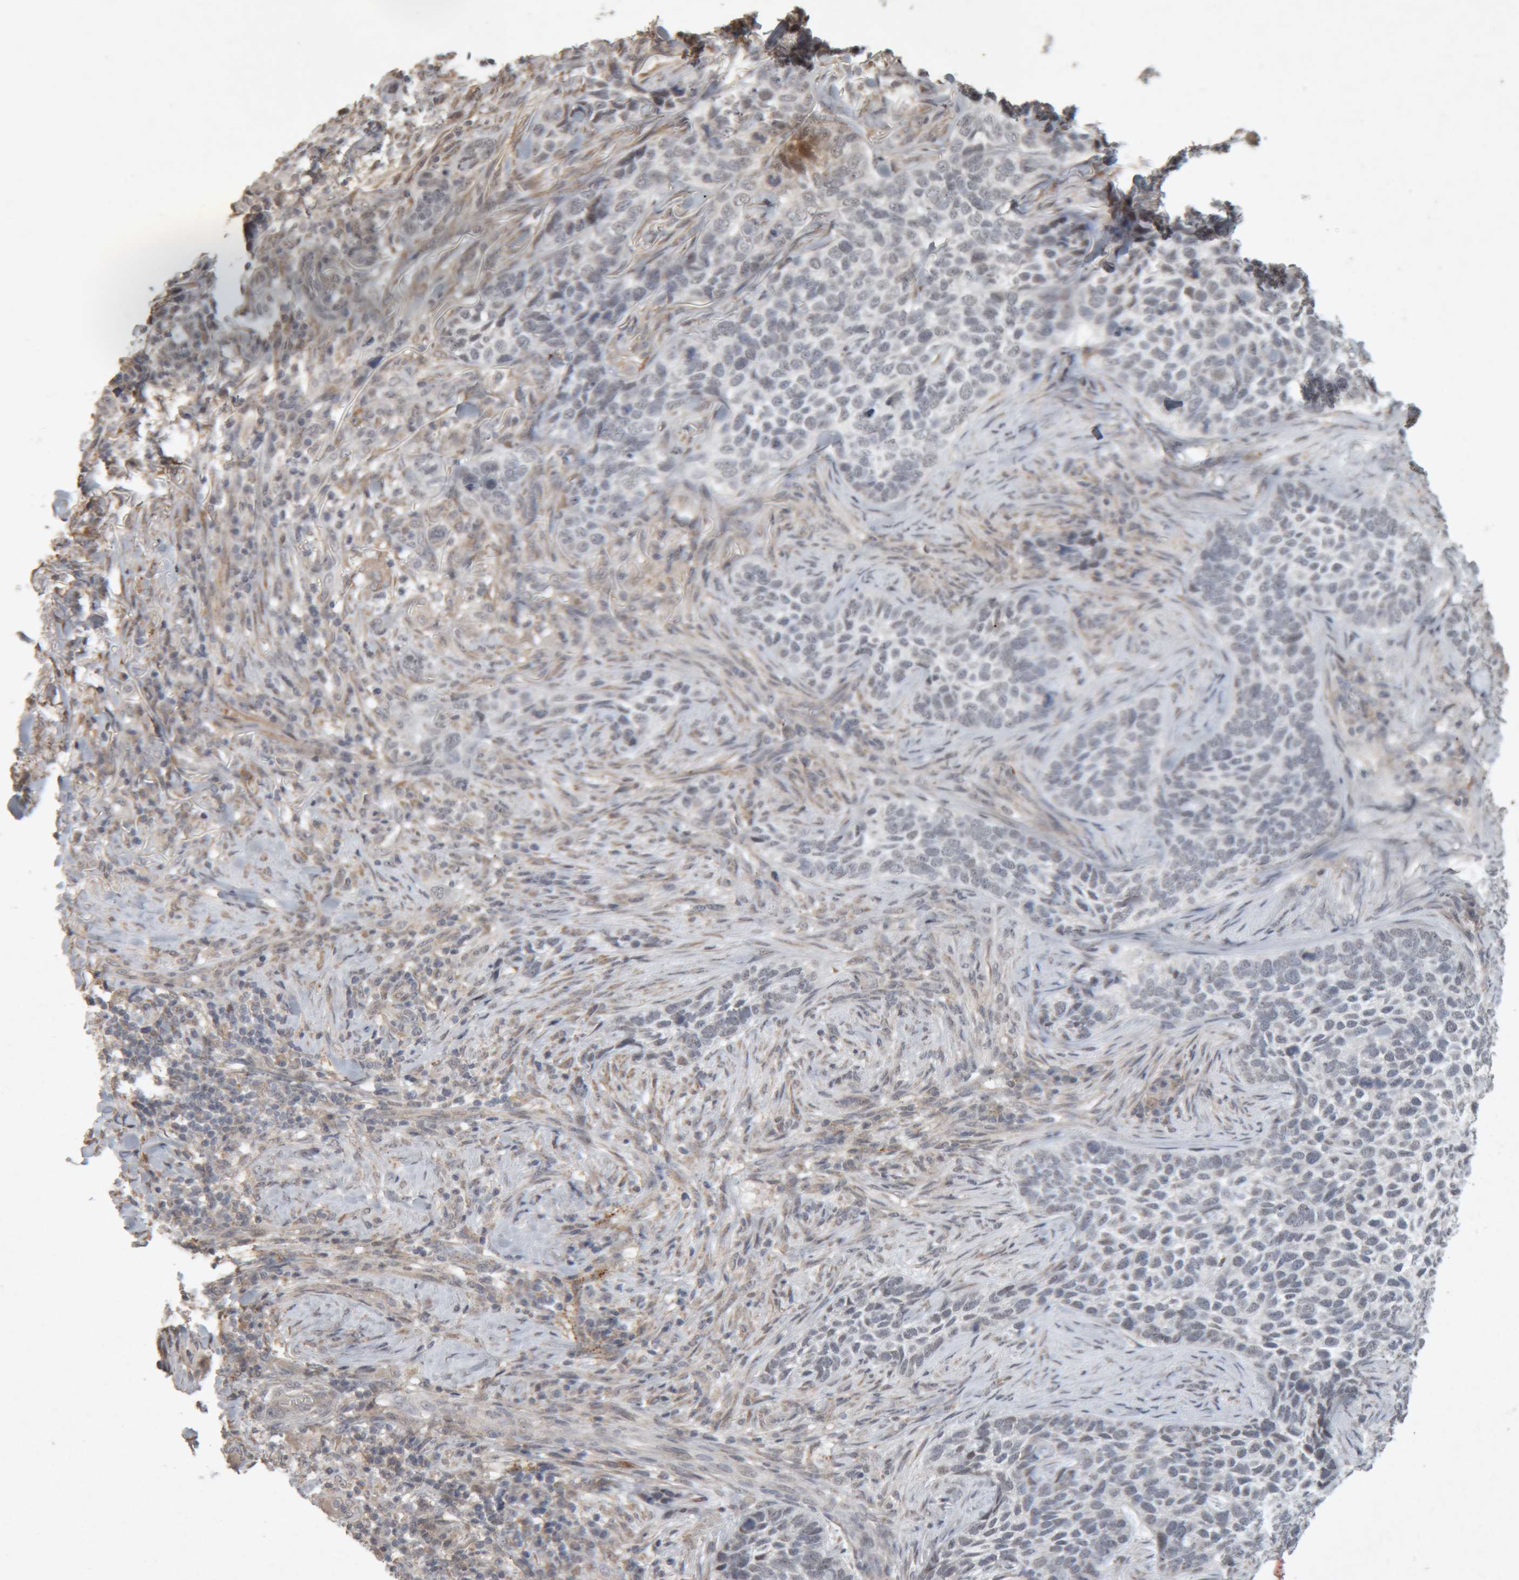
{"staining": {"intensity": "negative", "quantity": "none", "location": "none"}, "tissue": "skin cancer", "cell_type": "Tumor cells", "image_type": "cancer", "snomed": [{"axis": "morphology", "description": "Basal cell carcinoma"}, {"axis": "topography", "description": "Skin"}], "caption": "The photomicrograph reveals no staining of tumor cells in skin basal cell carcinoma.", "gene": "MEP1A", "patient": {"sex": "female", "age": 64}}